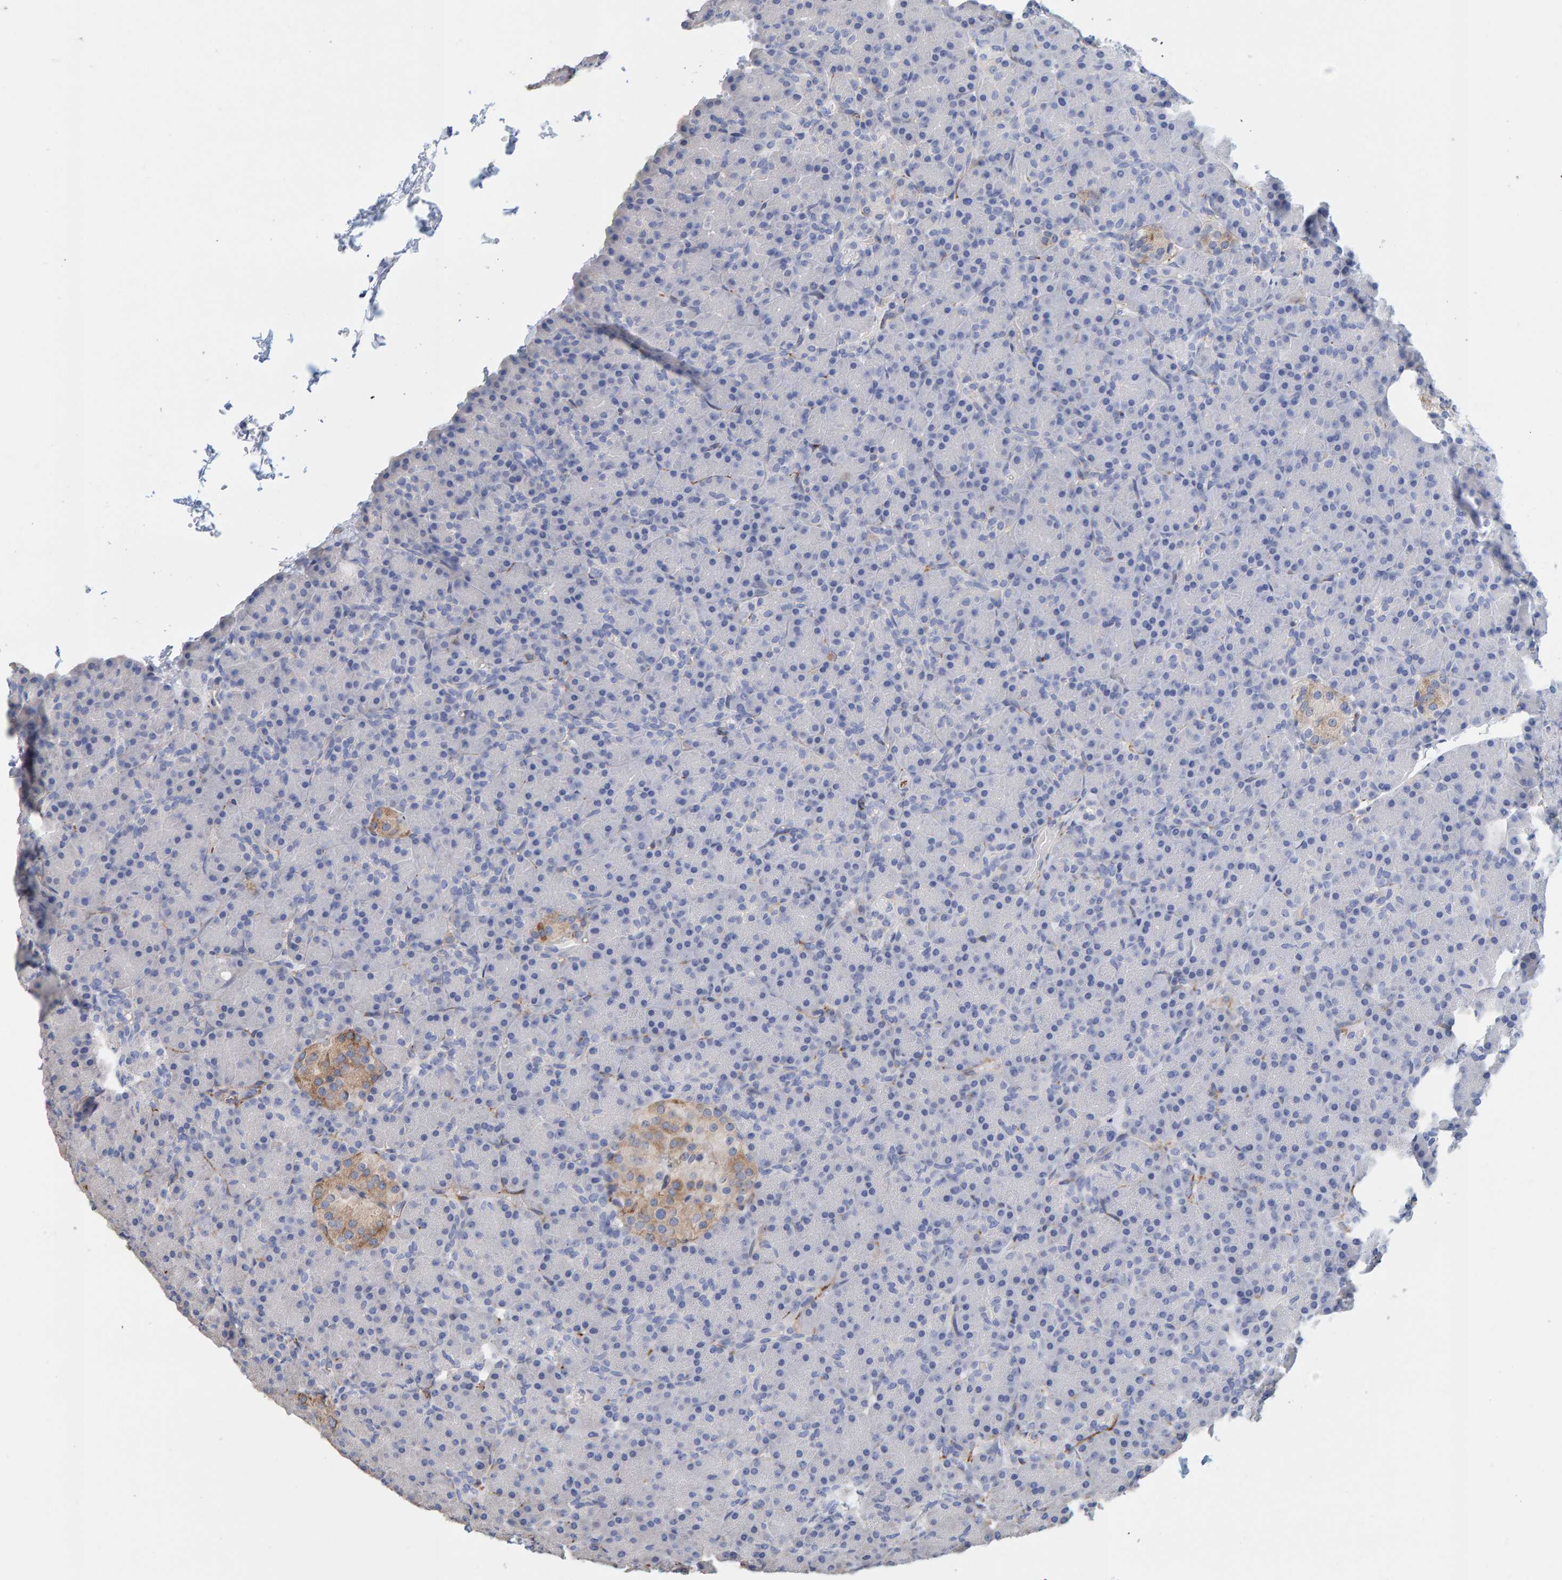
{"staining": {"intensity": "negative", "quantity": "none", "location": "none"}, "tissue": "pancreas", "cell_type": "Exocrine glandular cells", "image_type": "normal", "snomed": [{"axis": "morphology", "description": "Normal tissue, NOS"}, {"axis": "topography", "description": "Pancreas"}], "caption": "The immunohistochemistry image has no significant expression in exocrine glandular cells of pancreas.", "gene": "MAP1B", "patient": {"sex": "female", "age": 43}}